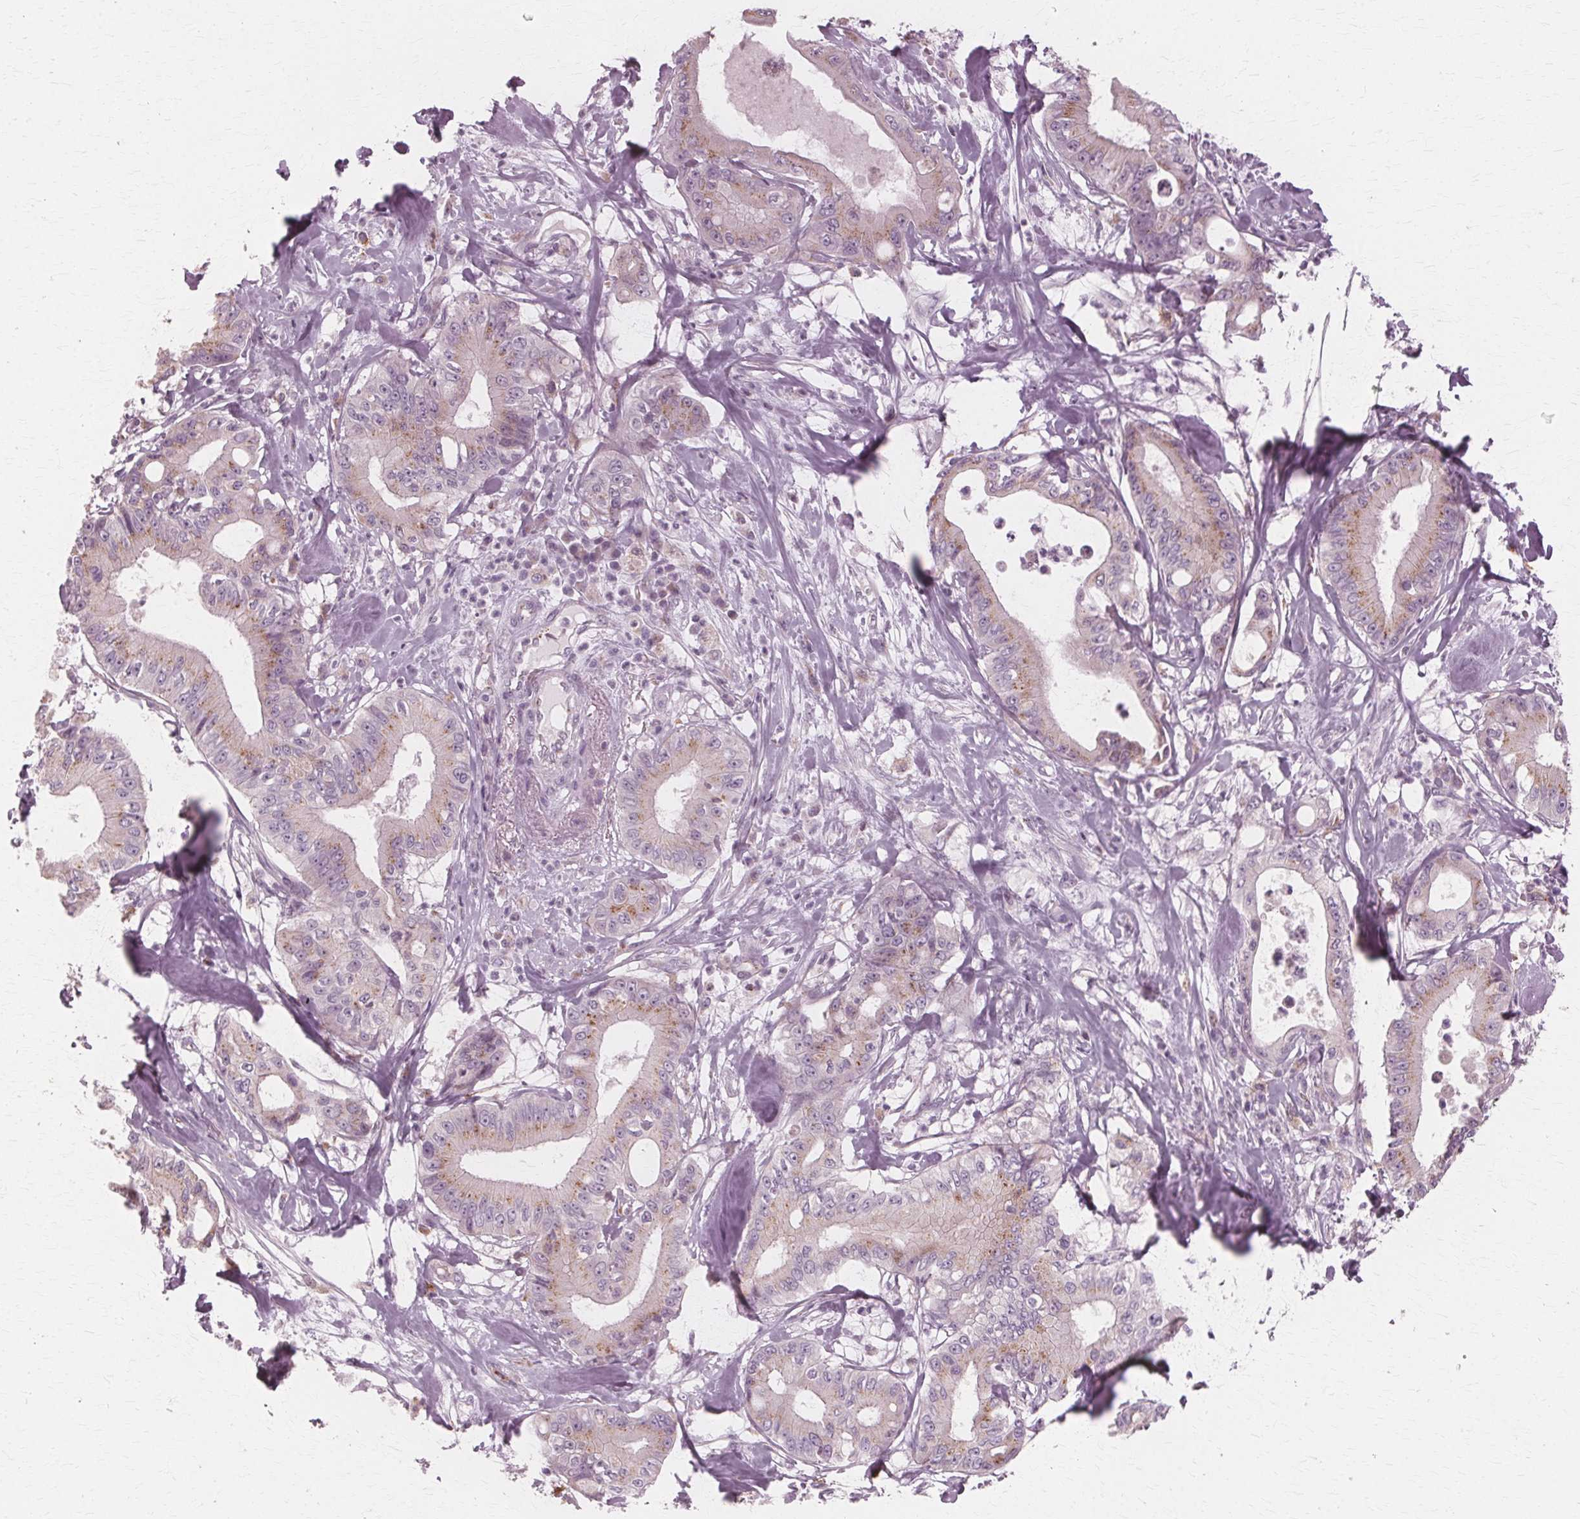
{"staining": {"intensity": "weak", "quantity": "25%-75%", "location": "cytoplasmic/membranous"}, "tissue": "pancreatic cancer", "cell_type": "Tumor cells", "image_type": "cancer", "snomed": [{"axis": "morphology", "description": "Adenocarcinoma, NOS"}, {"axis": "topography", "description": "Pancreas"}], "caption": "Pancreatic adenocarcinoma tissue demonstrates weak cytoplasmic/membranous staining in about 25%-75% of tumor cells", "gene": "DNASE2", "patient": {"sex": "male", "age": 71}}